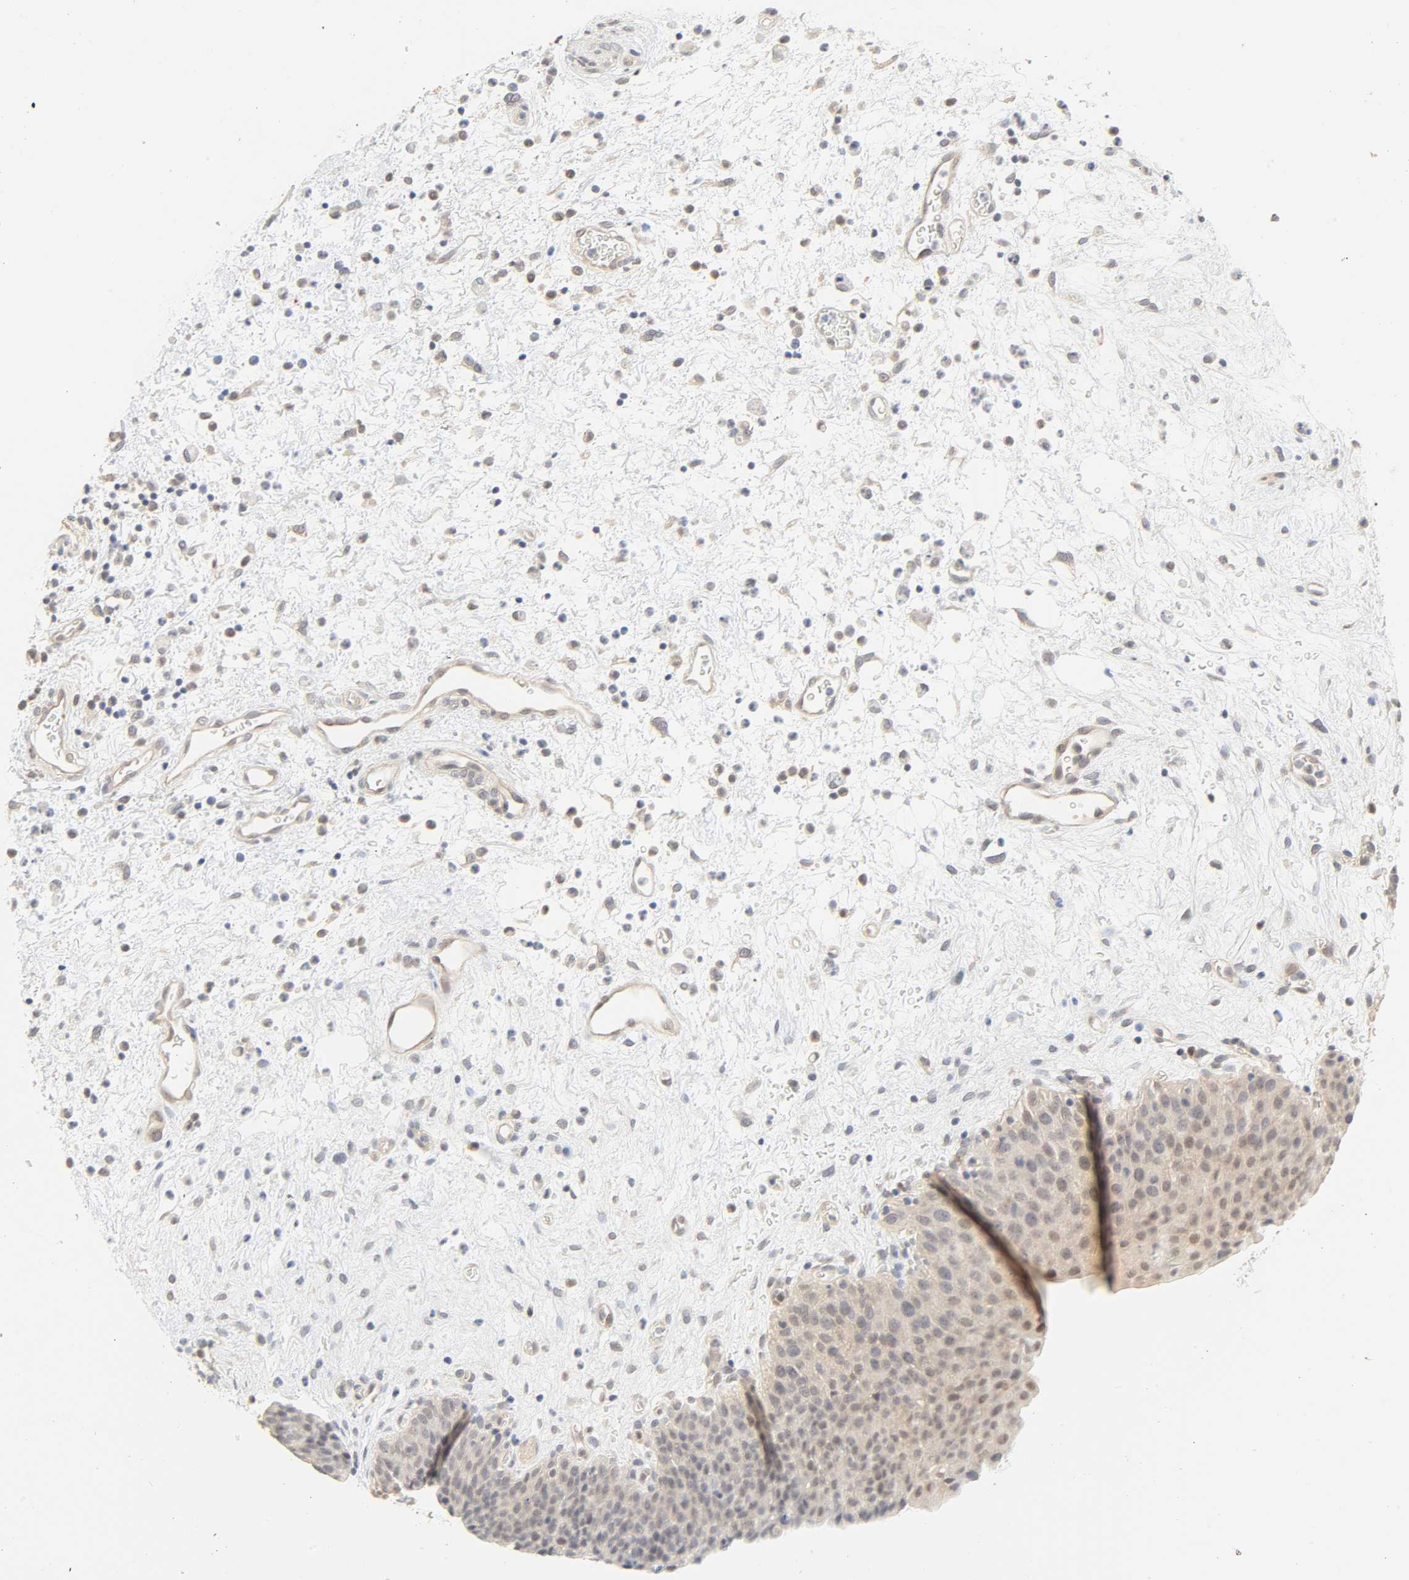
{"staining": {"intensity": "weak", "quantity": "<25%", "location": "cytoplasmic/membranous,nuclear"}, "tissue": "urinary bladder", "cell_type": "Urothelial cells", "image_type": "normal", "snomed": [{"axis": "morphology", "description": "Normal tissue, NOS"}, {"axis": "morphology", "description": "Dysplasia, NOS"}, {"axis": "topography", "description": "Urinary bladder"}], "caption": "This is a photomicrograph of immunohistochemistry (IHC) staining of normal urinary bladder, which shows no expression in urothelial cells. (Stains: DAB immunohistochemistry (IHC) with hematoxylin counter stain, Microscopy: brightfield microscopy at high magnification).", "gene": "ACSS2", "patient": {"sex": "male", "age": 35}}